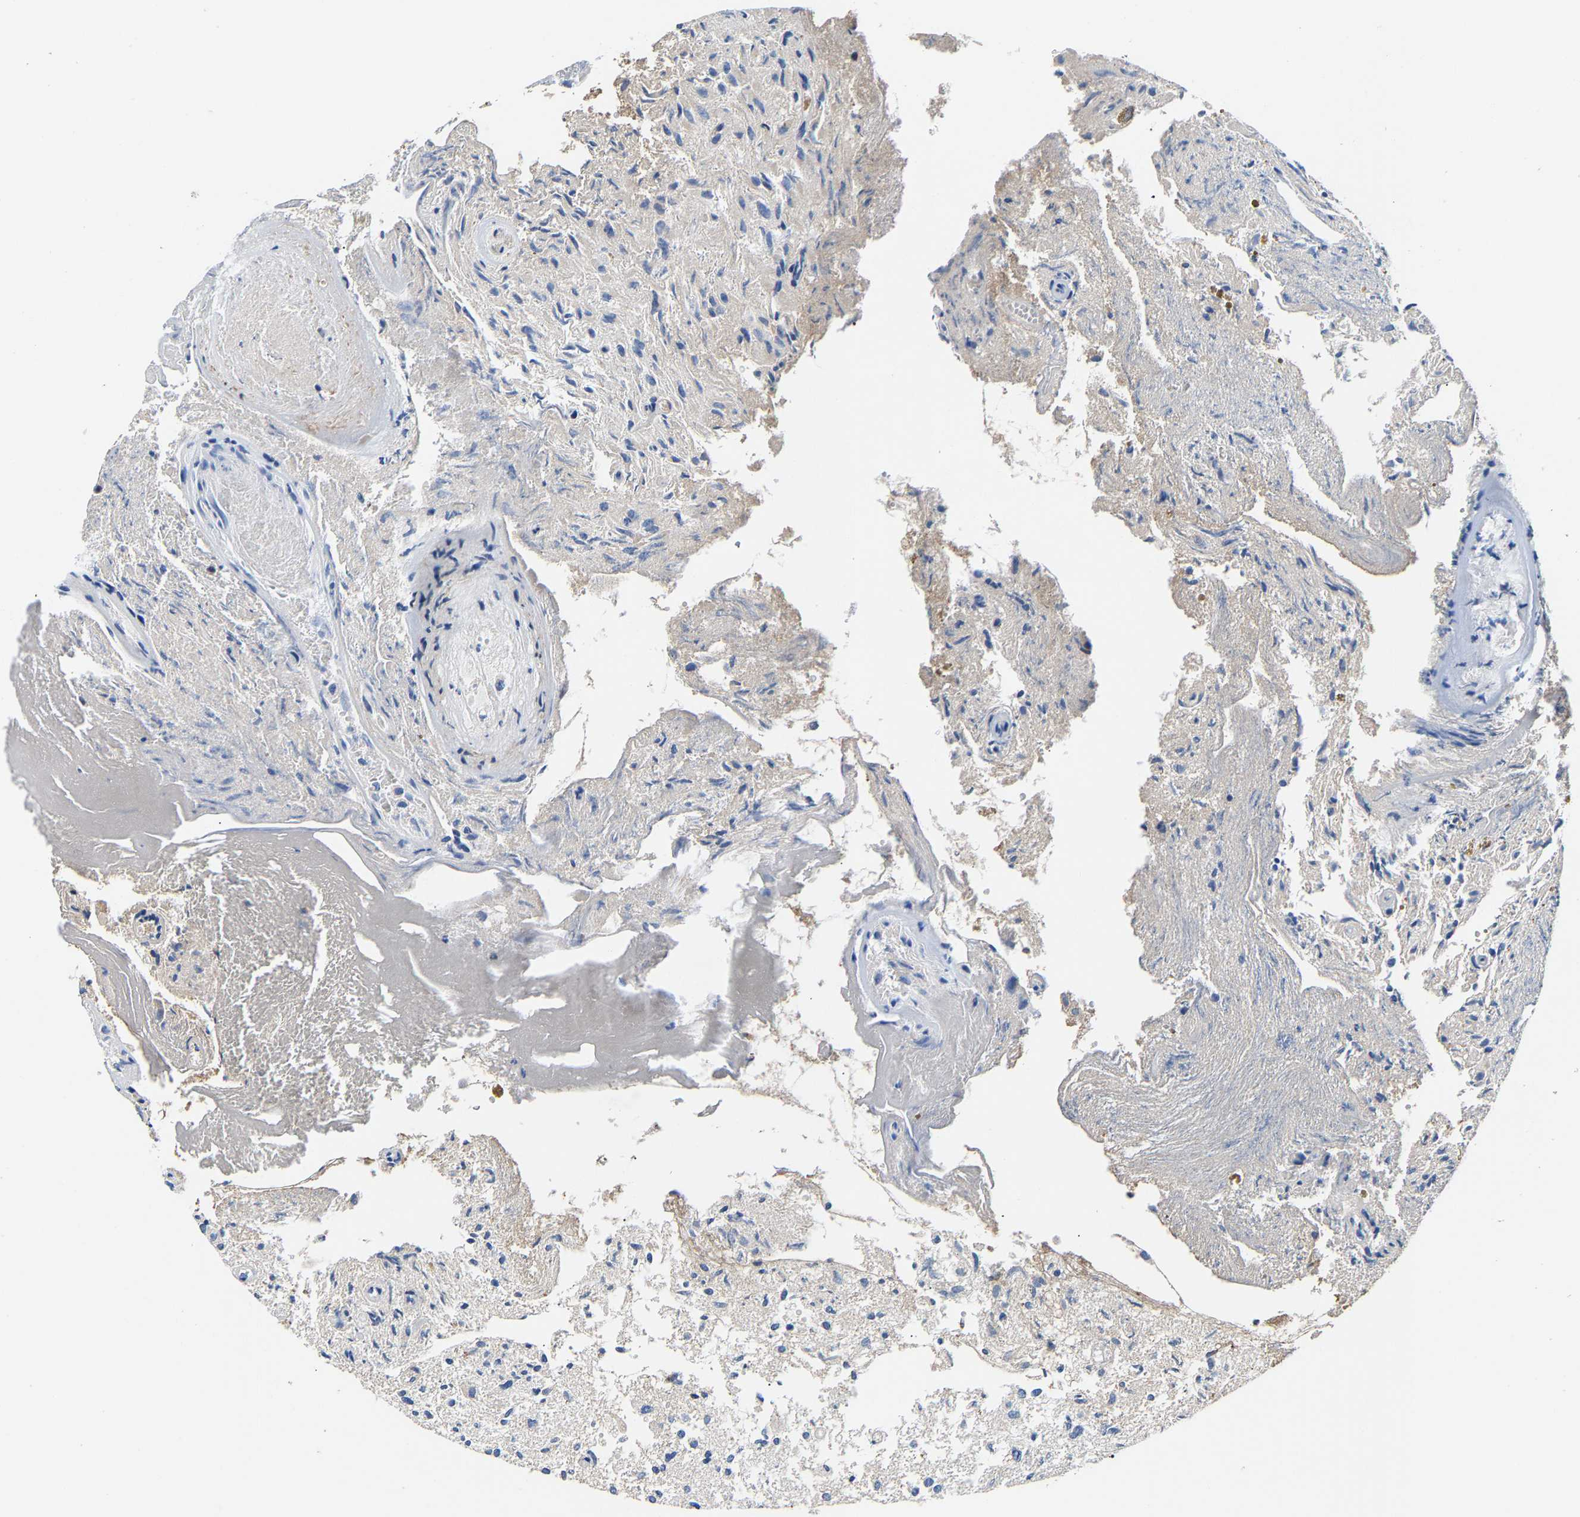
{"staining": {"intensity": "negative", "quantity": "none", "location": "none"}, "tissue": "glioma", "cell_type": "Tumor cells", "image_type": "cancer", "snomed": [{"axis": "morphology", "description": "Glioma, malignant, High grade"}, {"axis": "topography", "description": "Brain"}], "caption": "Immunohistochemical staining of human malignant glioma (high-grade) reveals no significant staining in tumor cells.", "gene": "CCDC171", "patient": {"sex": "female", "age": 59}}